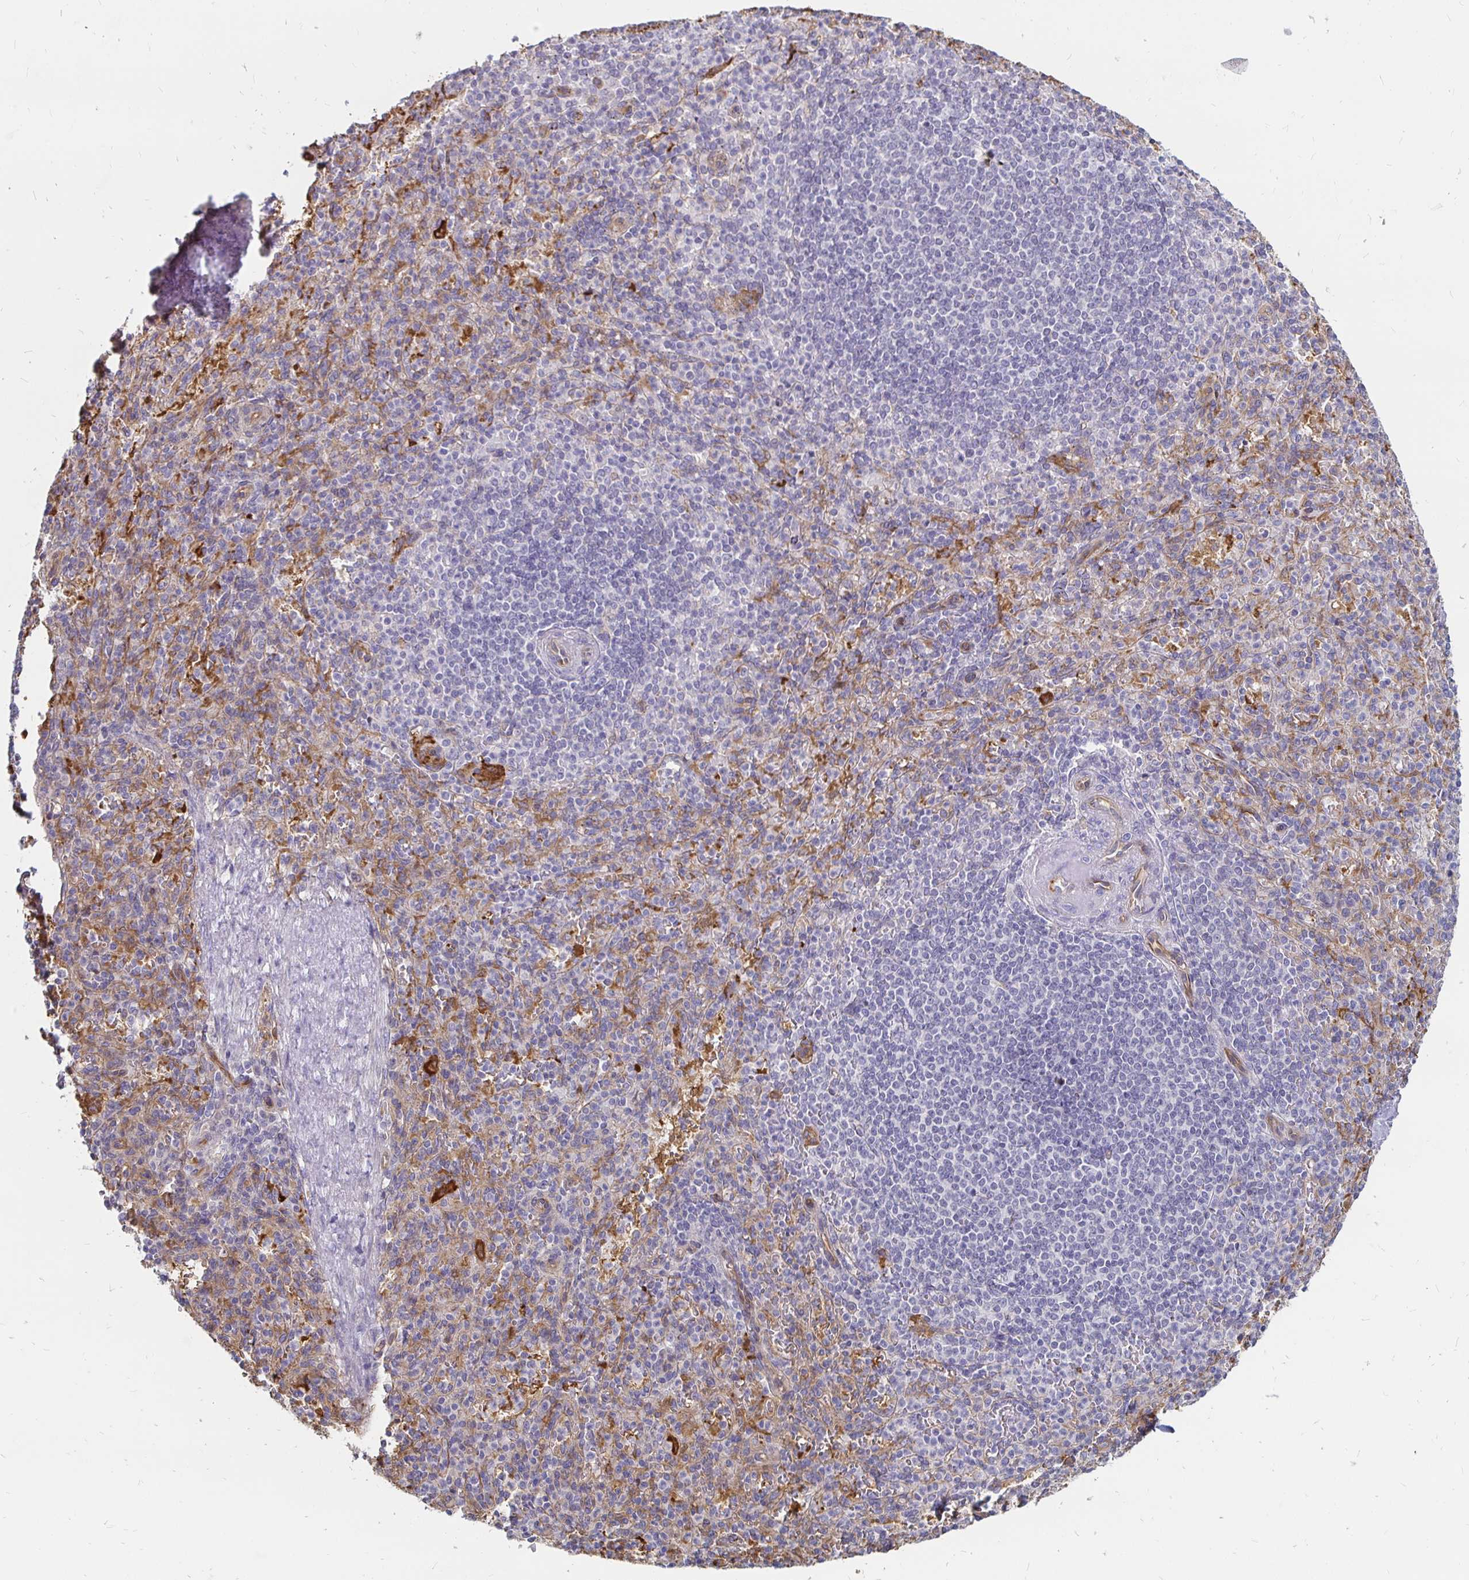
{"staining": {"intensity": "moderate", "quantity": "<25%", "location": "cytoplasmic/membranous"}, "tissue": "spleen", "cell_type": "Cells in red pulp", "image_type": "normal", "snomed": [{"axis": "morphology", "description": "Normal tissue, NOS"}, {"axis": "topography", "description": "Spleen"}], "caption": "Cells in red pulp reveal low levels of moderate cytoplasmic/membranous staining in approximately <25% of cells in unremarkable human spleen.", "gene": "CCDC85A", "patient": {"sex": "female", "age": 74}}